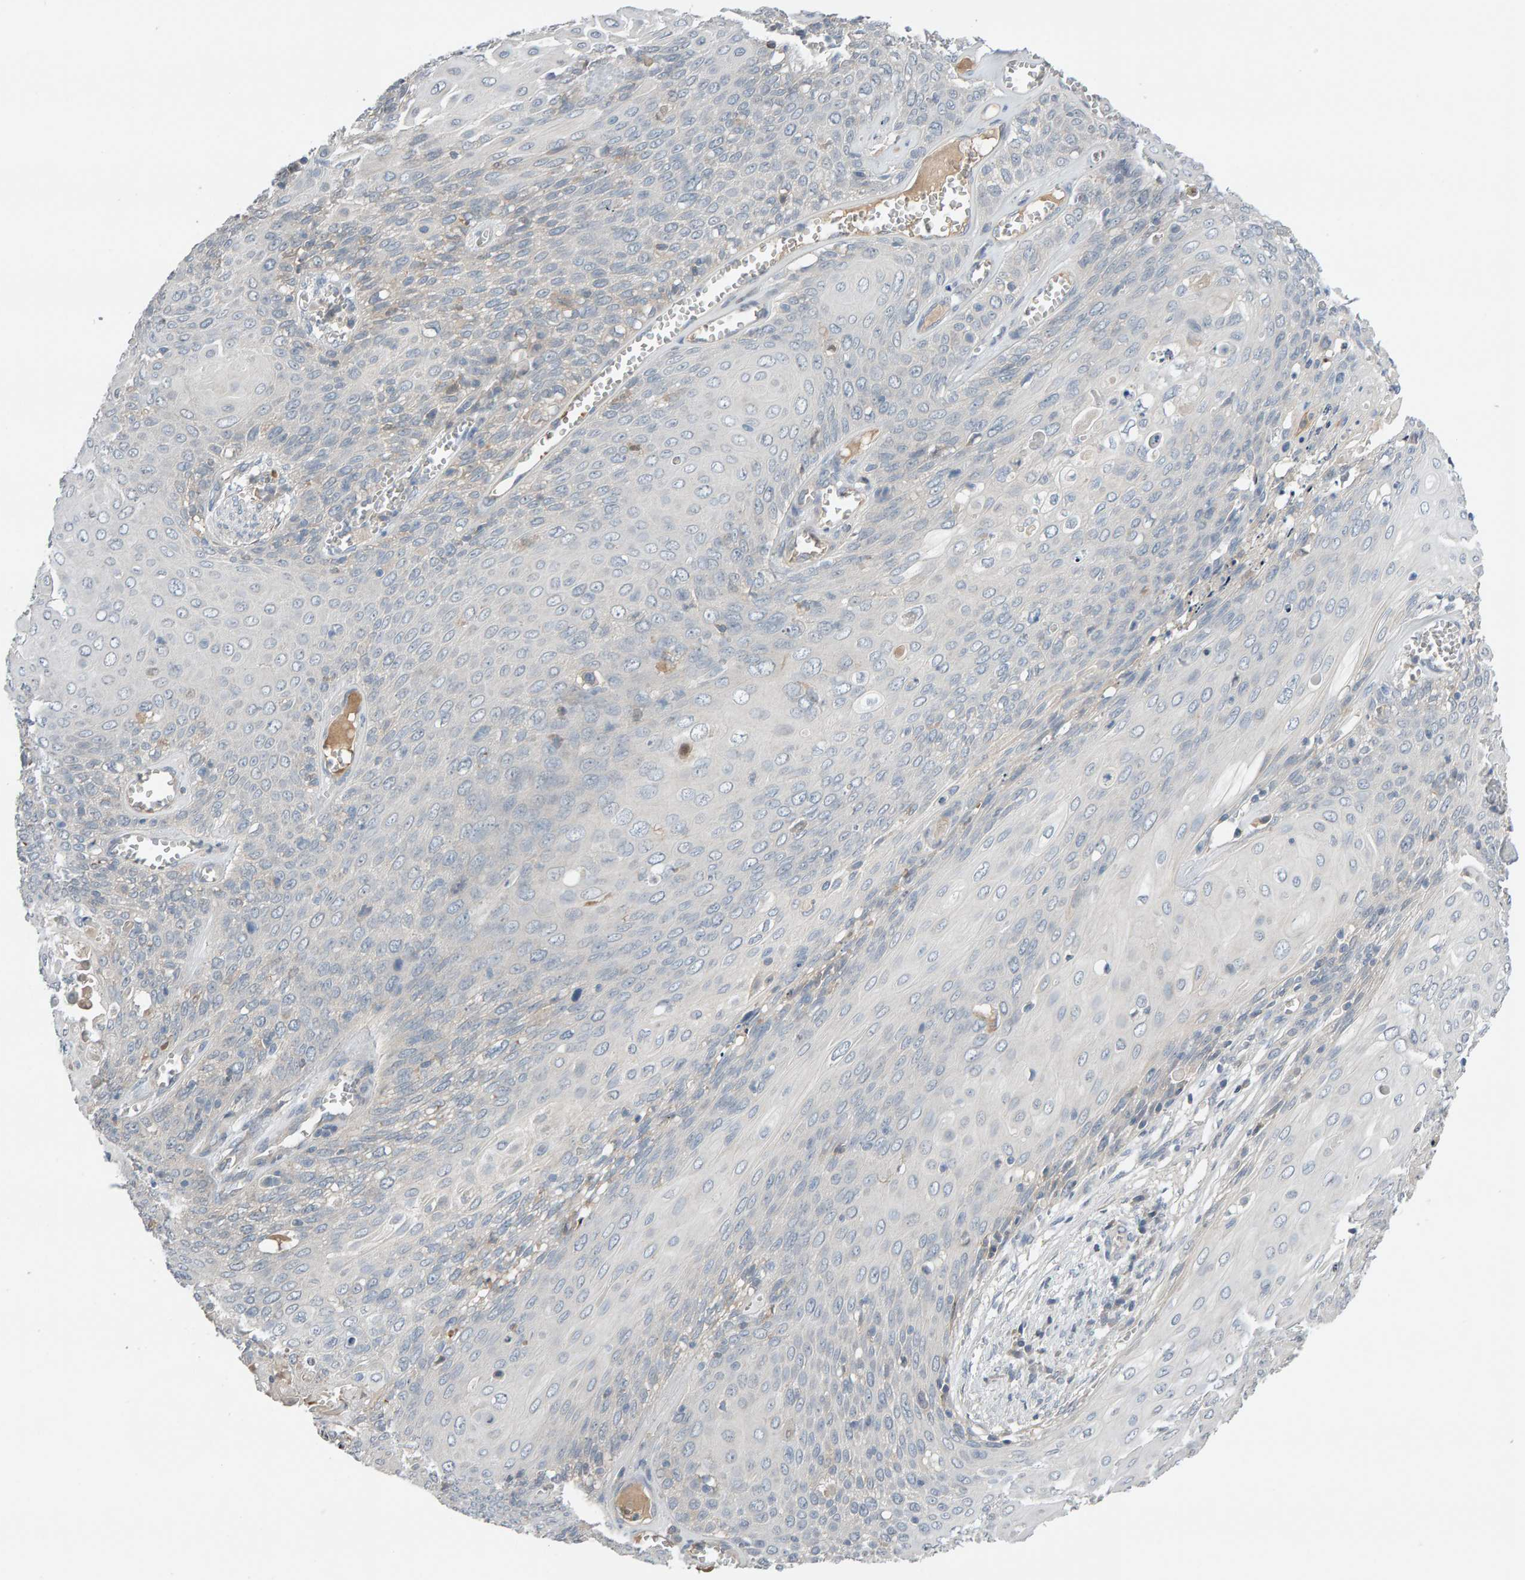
{"staining": {"intensity": "negative", "quantity": "none", "location": "none"}, "tissue": "cervical cancer", "cell_type": "Tumor cells", "image_type": "cancer", "snomed": [{"axis": "morphology", "description": "Squamous cell carcinoma, NOS"}, {"axis": "topography", "description": "Cervix"}], "caption": "Histopathology image shows no protein expression in tumor cells of cervical cancer (squamous cell carcinoma) tissue.", "gene": "GFUS", "patient": {"sex": "female", "age": 39}}